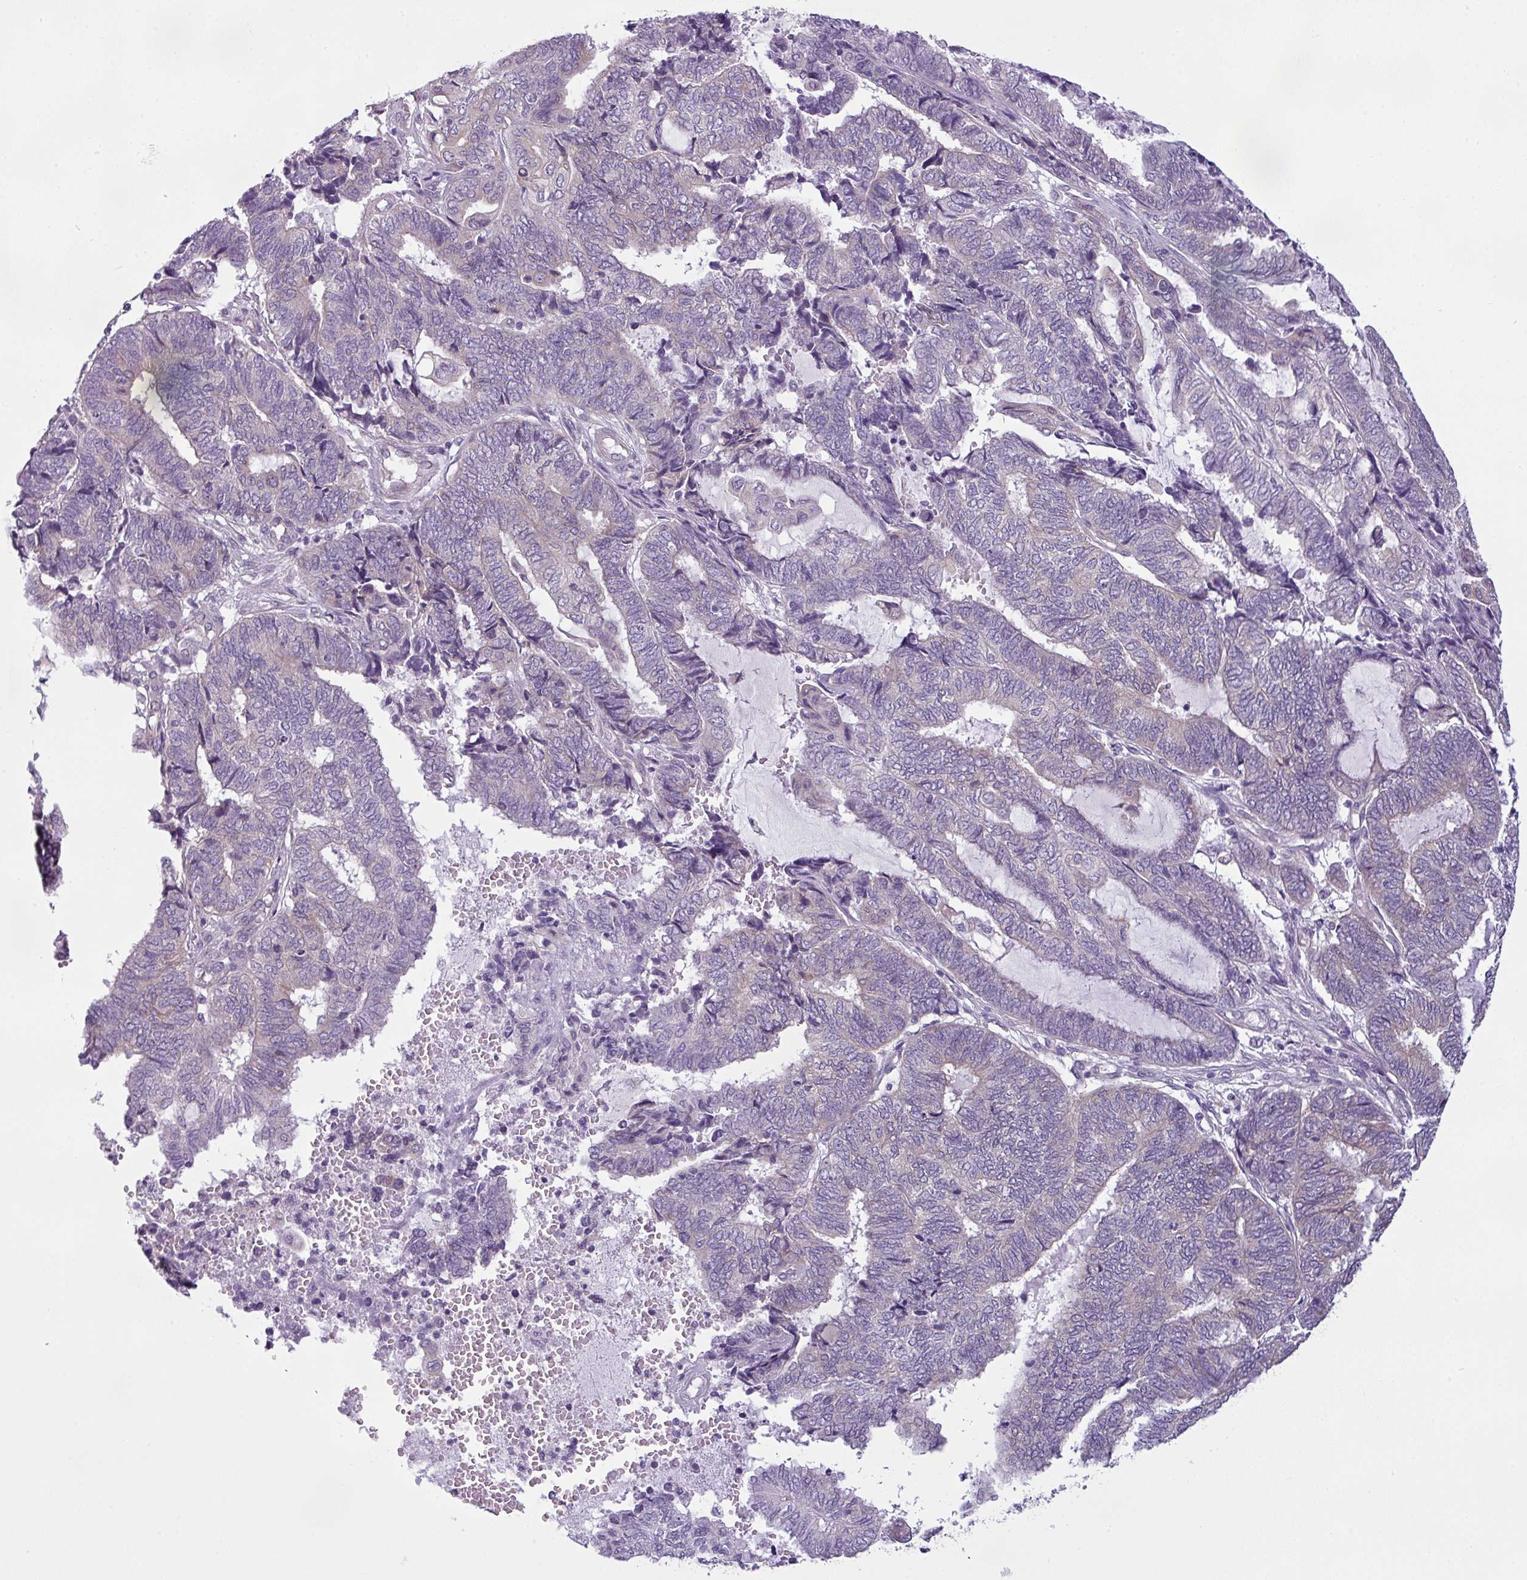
{"staining": {"intensity": "weak", "quantity": "<25%", "location": "cytoplasmic/membranous"}, "tissue": "endometrial cancer", "cell_type": "Tumor cells", "image_type": "cancer", "snomed": [{"axis": "morphology", "description": "Adenocarcinoma, NOS"}, {"axis": "topography", "description": "Uterus"}, {"axis": "topography", "description": "Endometrium"}], "caption": "Protein analysis of endometrial cancer (adenocarcinoma) displays no significant staining in tumor cells.", "gene": "TOR1AIP2", "patient": {"sex": "female", "age": 70}}